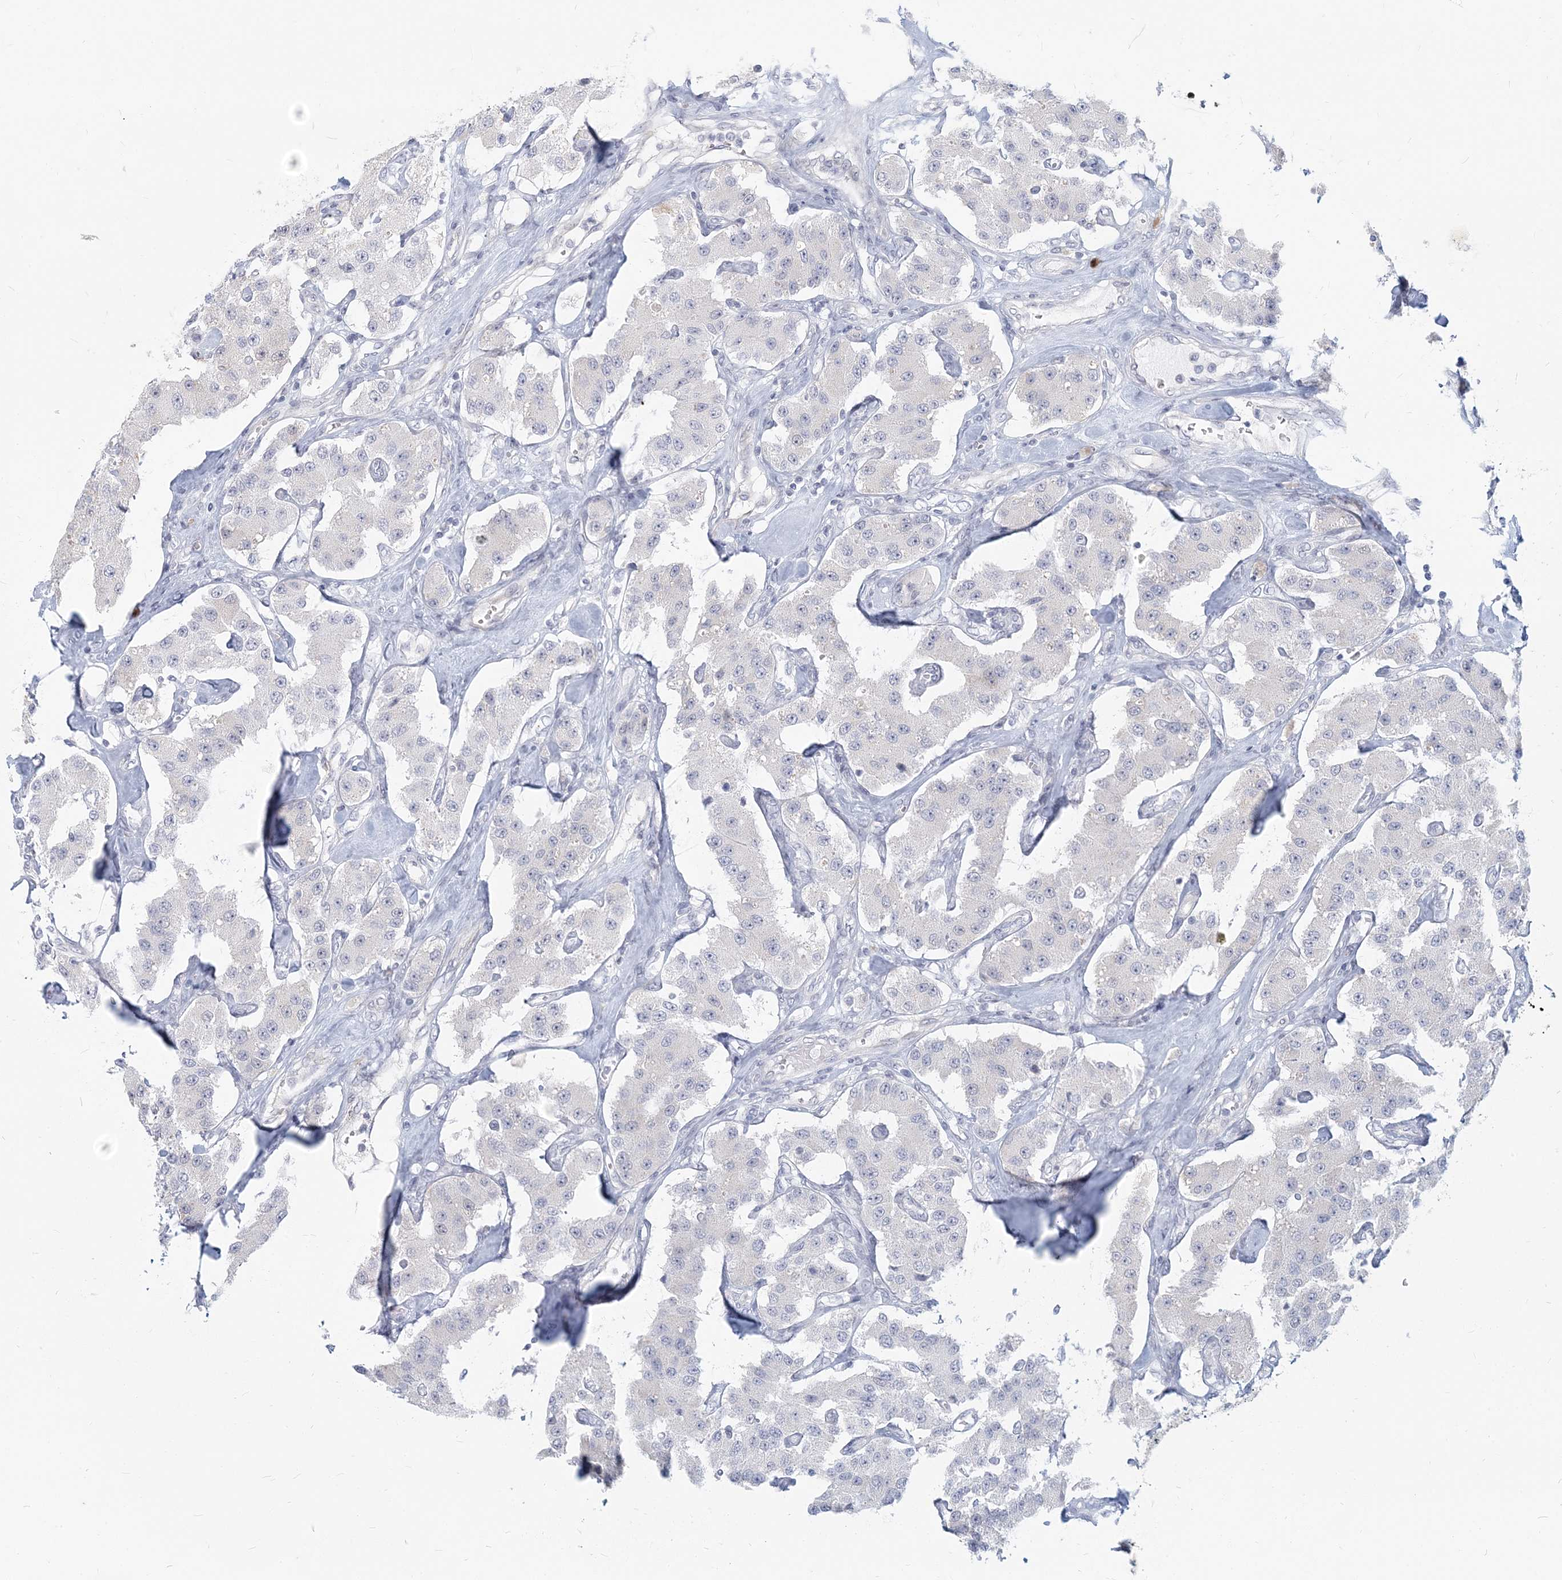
{"staining": {"intensity": "negative", "quantity": "none", "location": "none"}, "tissue": "carcinoid", "cell_type": "Tumor cells", "image_type": "cancer", "snomed": [{"axis": "morphology", "description": "Carcinoid, malignant, NOS"}, {"axis": "topography", "description": "Pancreas"}], "caption": "Tumor cells show no significant protein expression in carcinoid.", "gene": "GMPPA", "patient": {"sex": "male", "age": 41}}